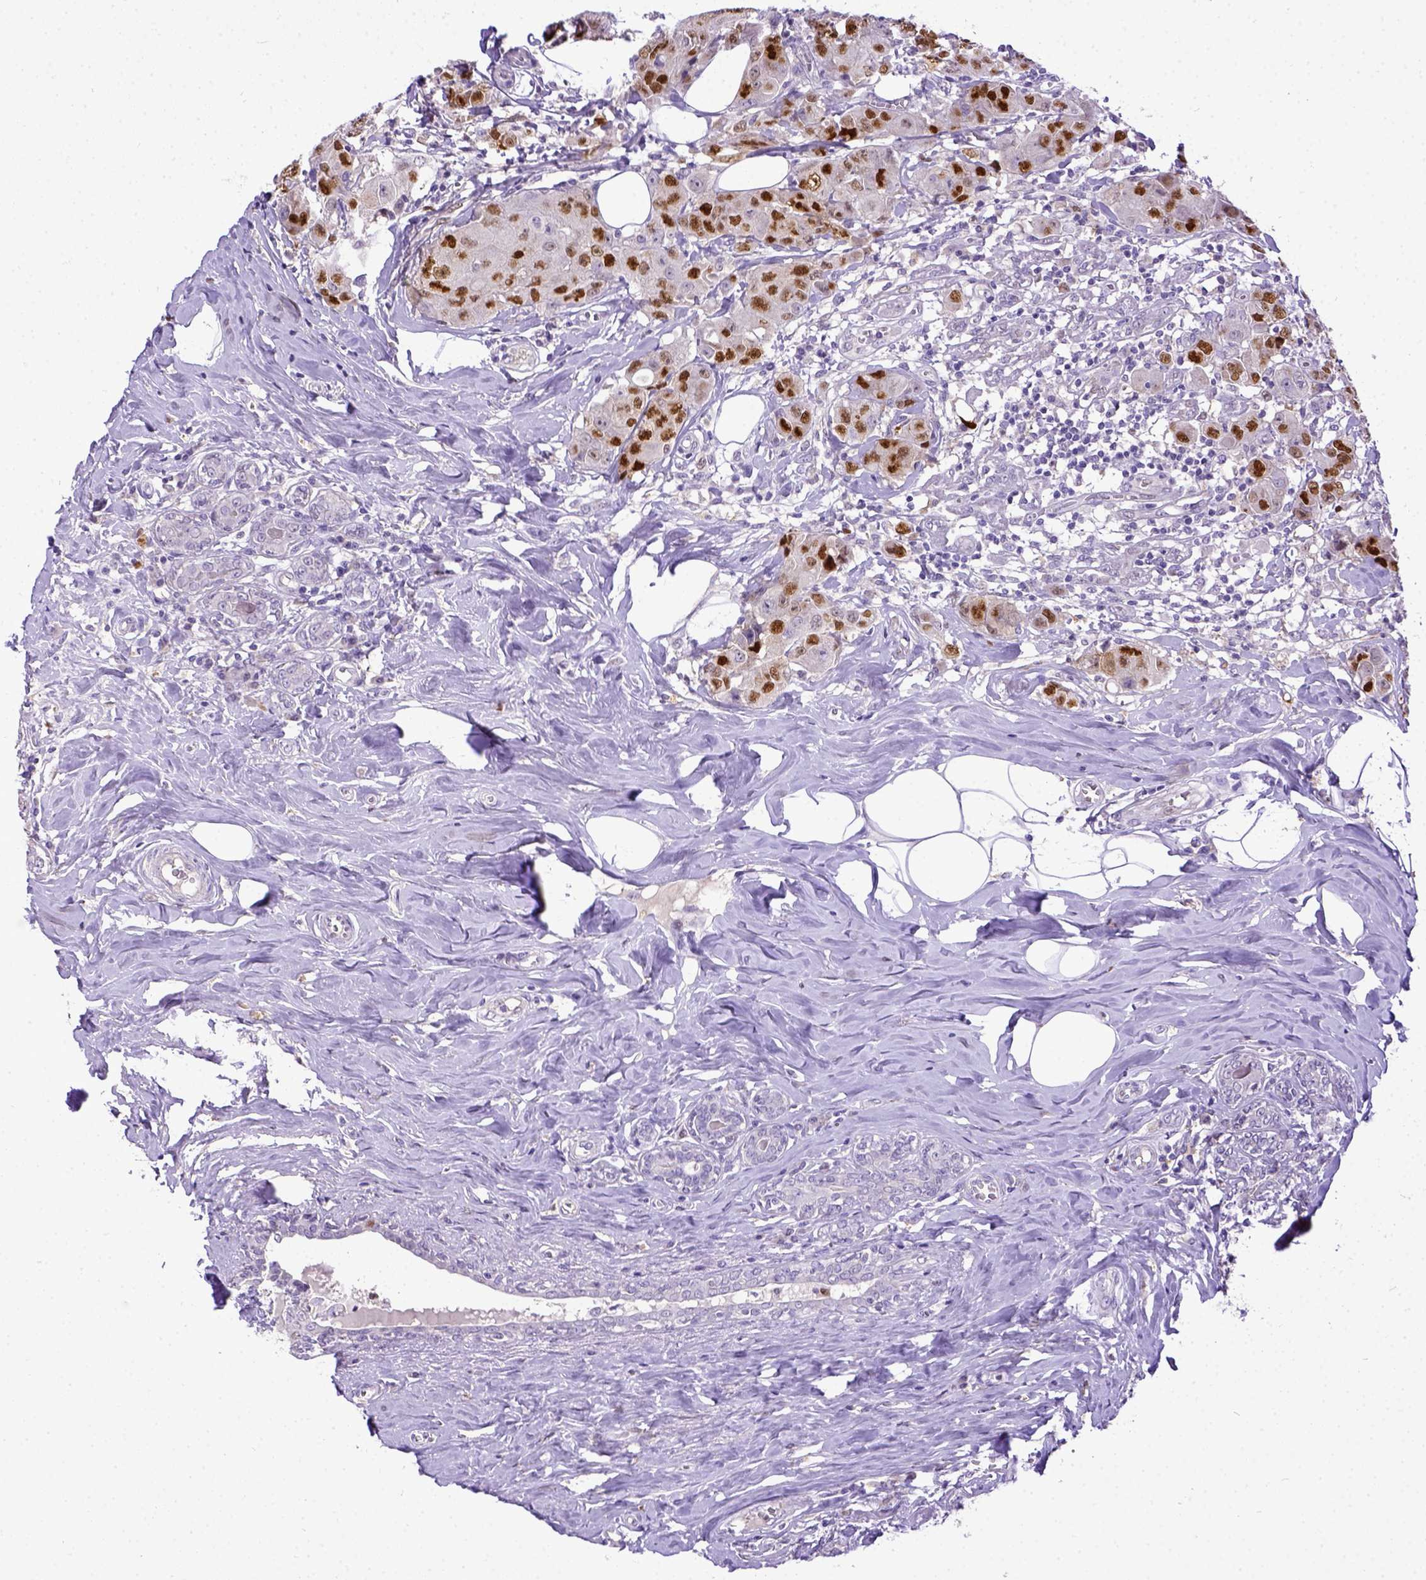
{"staining": {"intensity": "strong", "quantity": ">75%", "location": "cytoplasmic/membranous"}, "tissue": "breast cancer", "cell_type": "Tumor cells", "image_type": "cancer", "snomed": [{"axis": "morphology", "description": "Normal tissue, NOS"}, {"axis": "morphology", "description": "Duct carcinoma"}, {"axis": "topography", "description": "Breast"}], "caption": "Protein expression by immunohistochemistry (IHC) shows strong cytoplasmic/membranous positivity in about >75% of tumor cells in breast cancer.", "gene": "CDKN1A", "patient": {"sex": "female", "age": 43}}